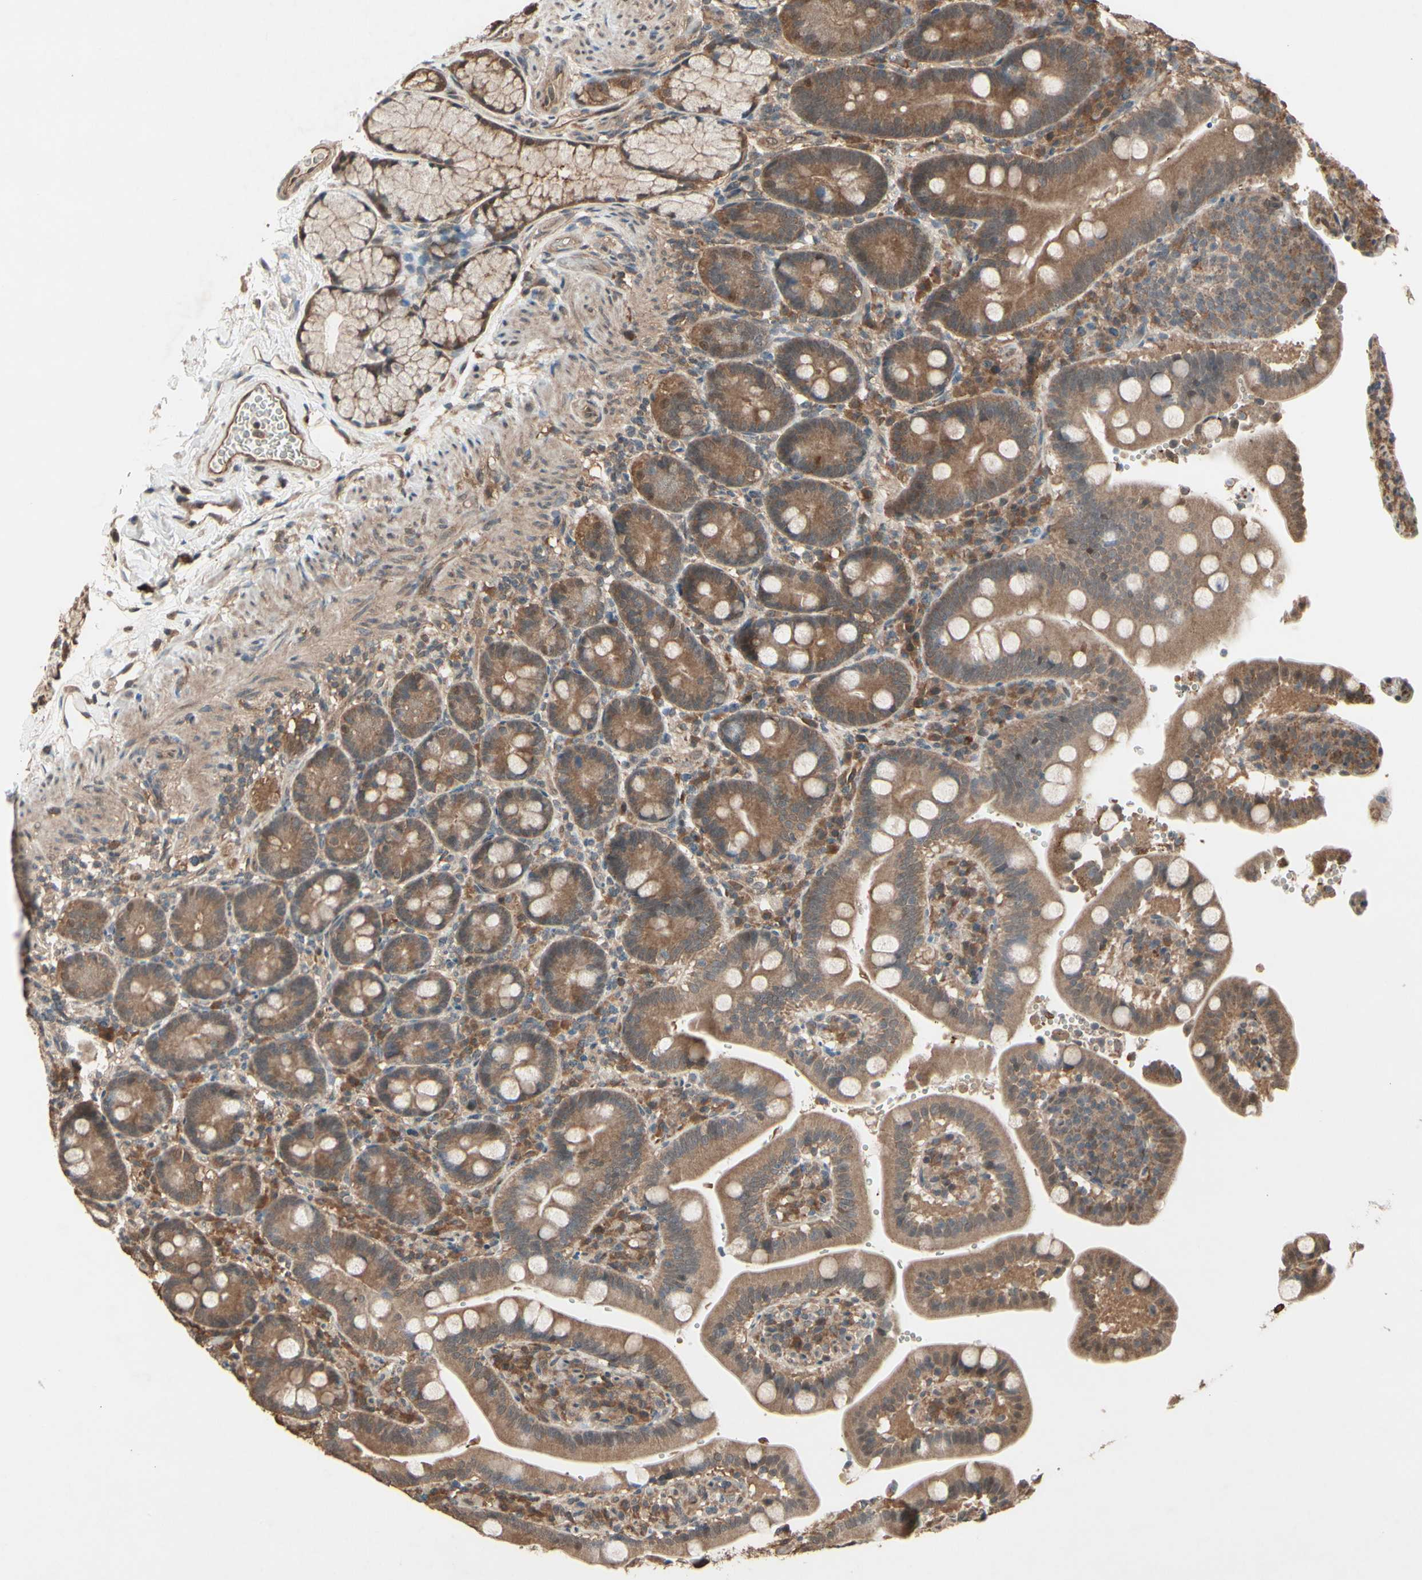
{"staining": {"intensity": "moderate", "quantity": ">75%", "location": "cytoplasmic/membranous"}, "tissue": "duodenum", "cell_type": "Glandular cells", "image_type": "normal", "snomed": [{"axis": "morphology", "description": "Normal tissue, NOS"}, {"axis": "topography", "description": "Small intestine, NOS"}], "caption": "The histopathology image exhibits immunohistochemical staining of normal duodenum. There is moderate cytoplasmic/membranous staining is seen in approximately >75% of glandular cells. Using DAB (3,3'-diaminobenzidine) (brown) and hematoxylin (blue) stains, captured at high magnification using brightfield microscopy.", "gene": "PNPLA7", "patient": {"sex": "female", "age": 71}}